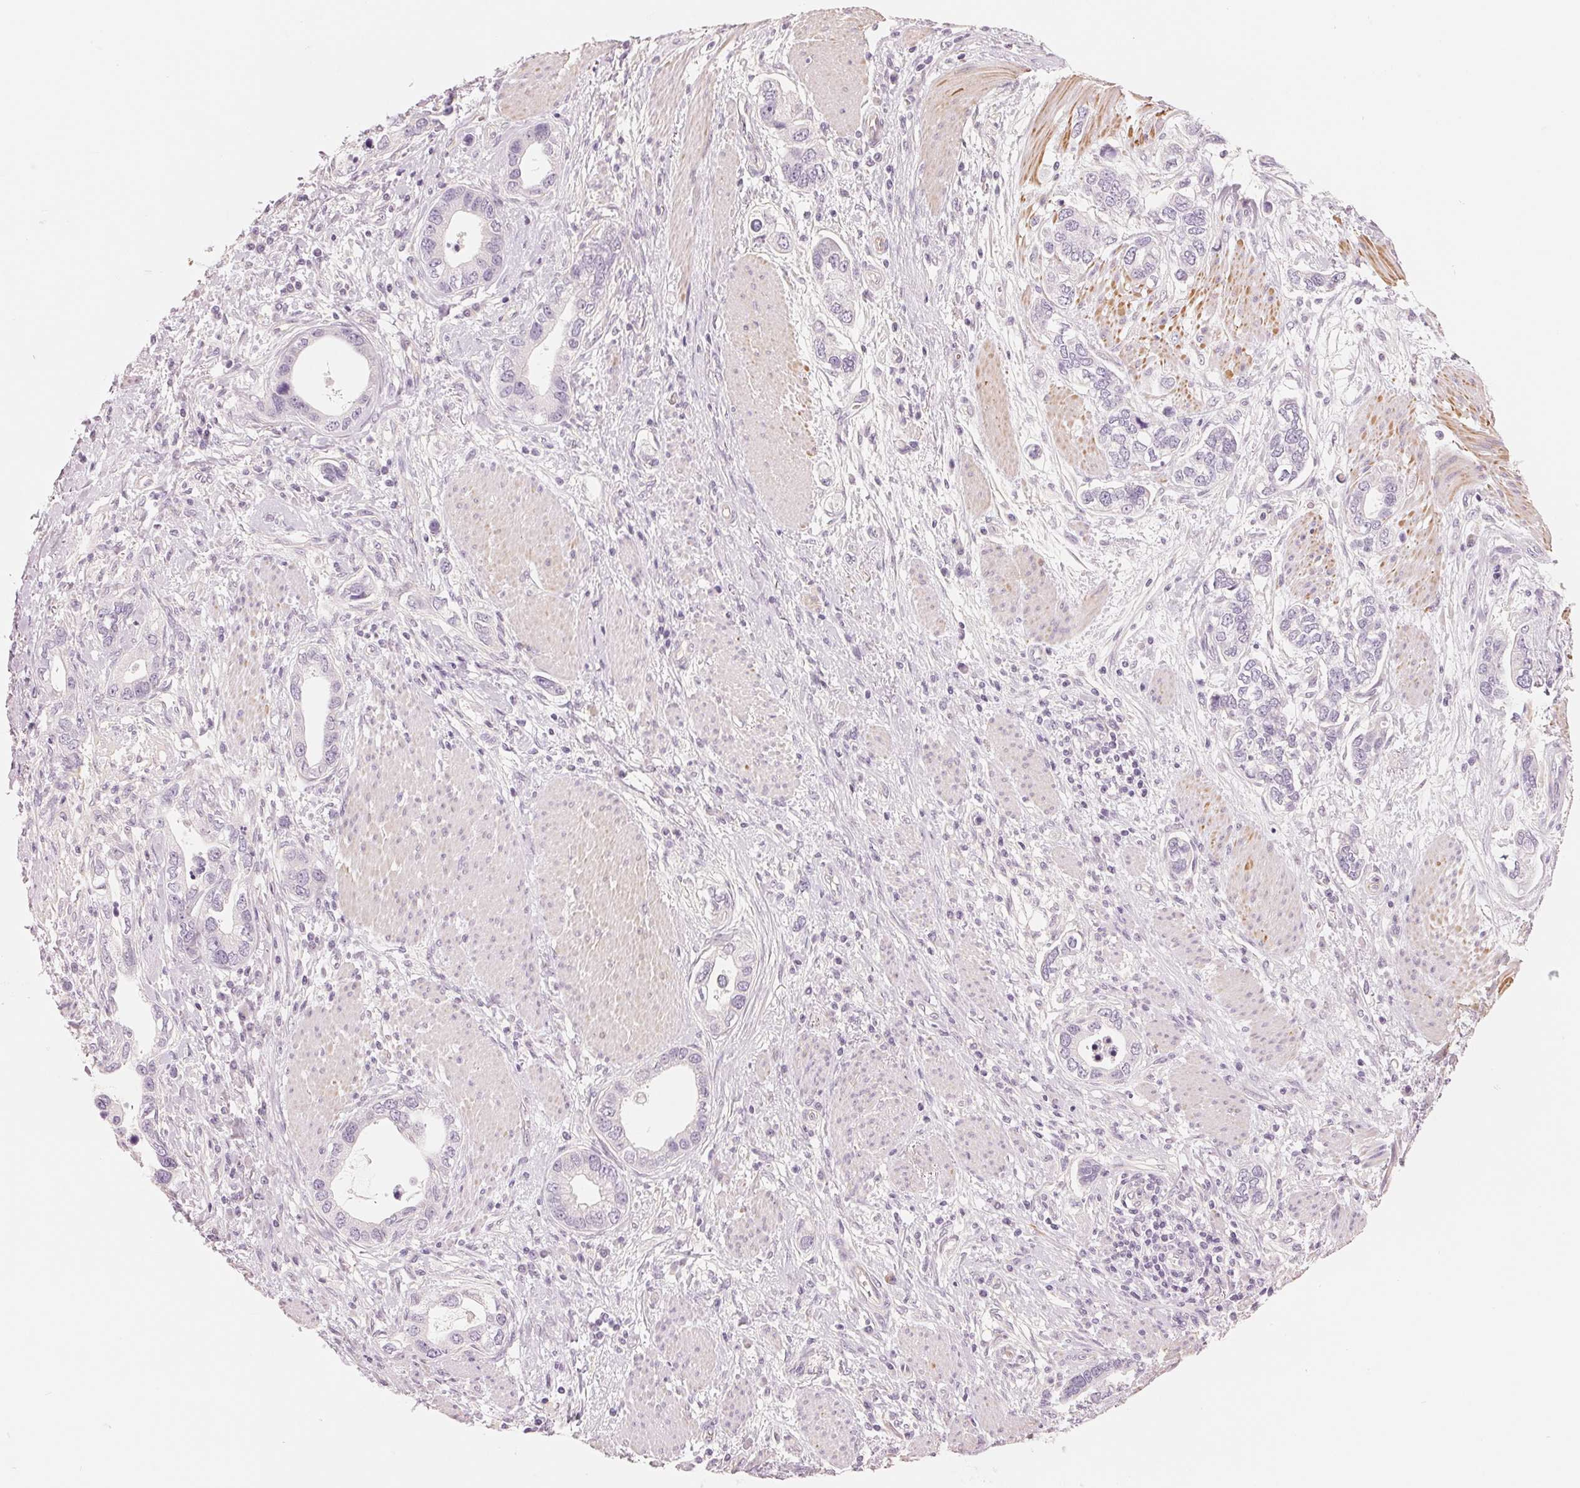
{"staining": {"intensity": "negative", "quantity": "none", "location": "none"}, "tissue": "stomach cancer", "cell_type": "Tumor cells", "image_type": "cancer", "snomed": [{"axis": "morphology", "description": "Adenocarcinoma, NOS"}, {"axis": "topography", "description": "Stomach, lower"}], "caption": "This is an immunohistochemistry (IHC) photomicrograph of human stomach adenocarcinoma. There is no expression in tumor cells.", "gene": "CFHR2", "patient": {"sex": "female", "age": 93}}